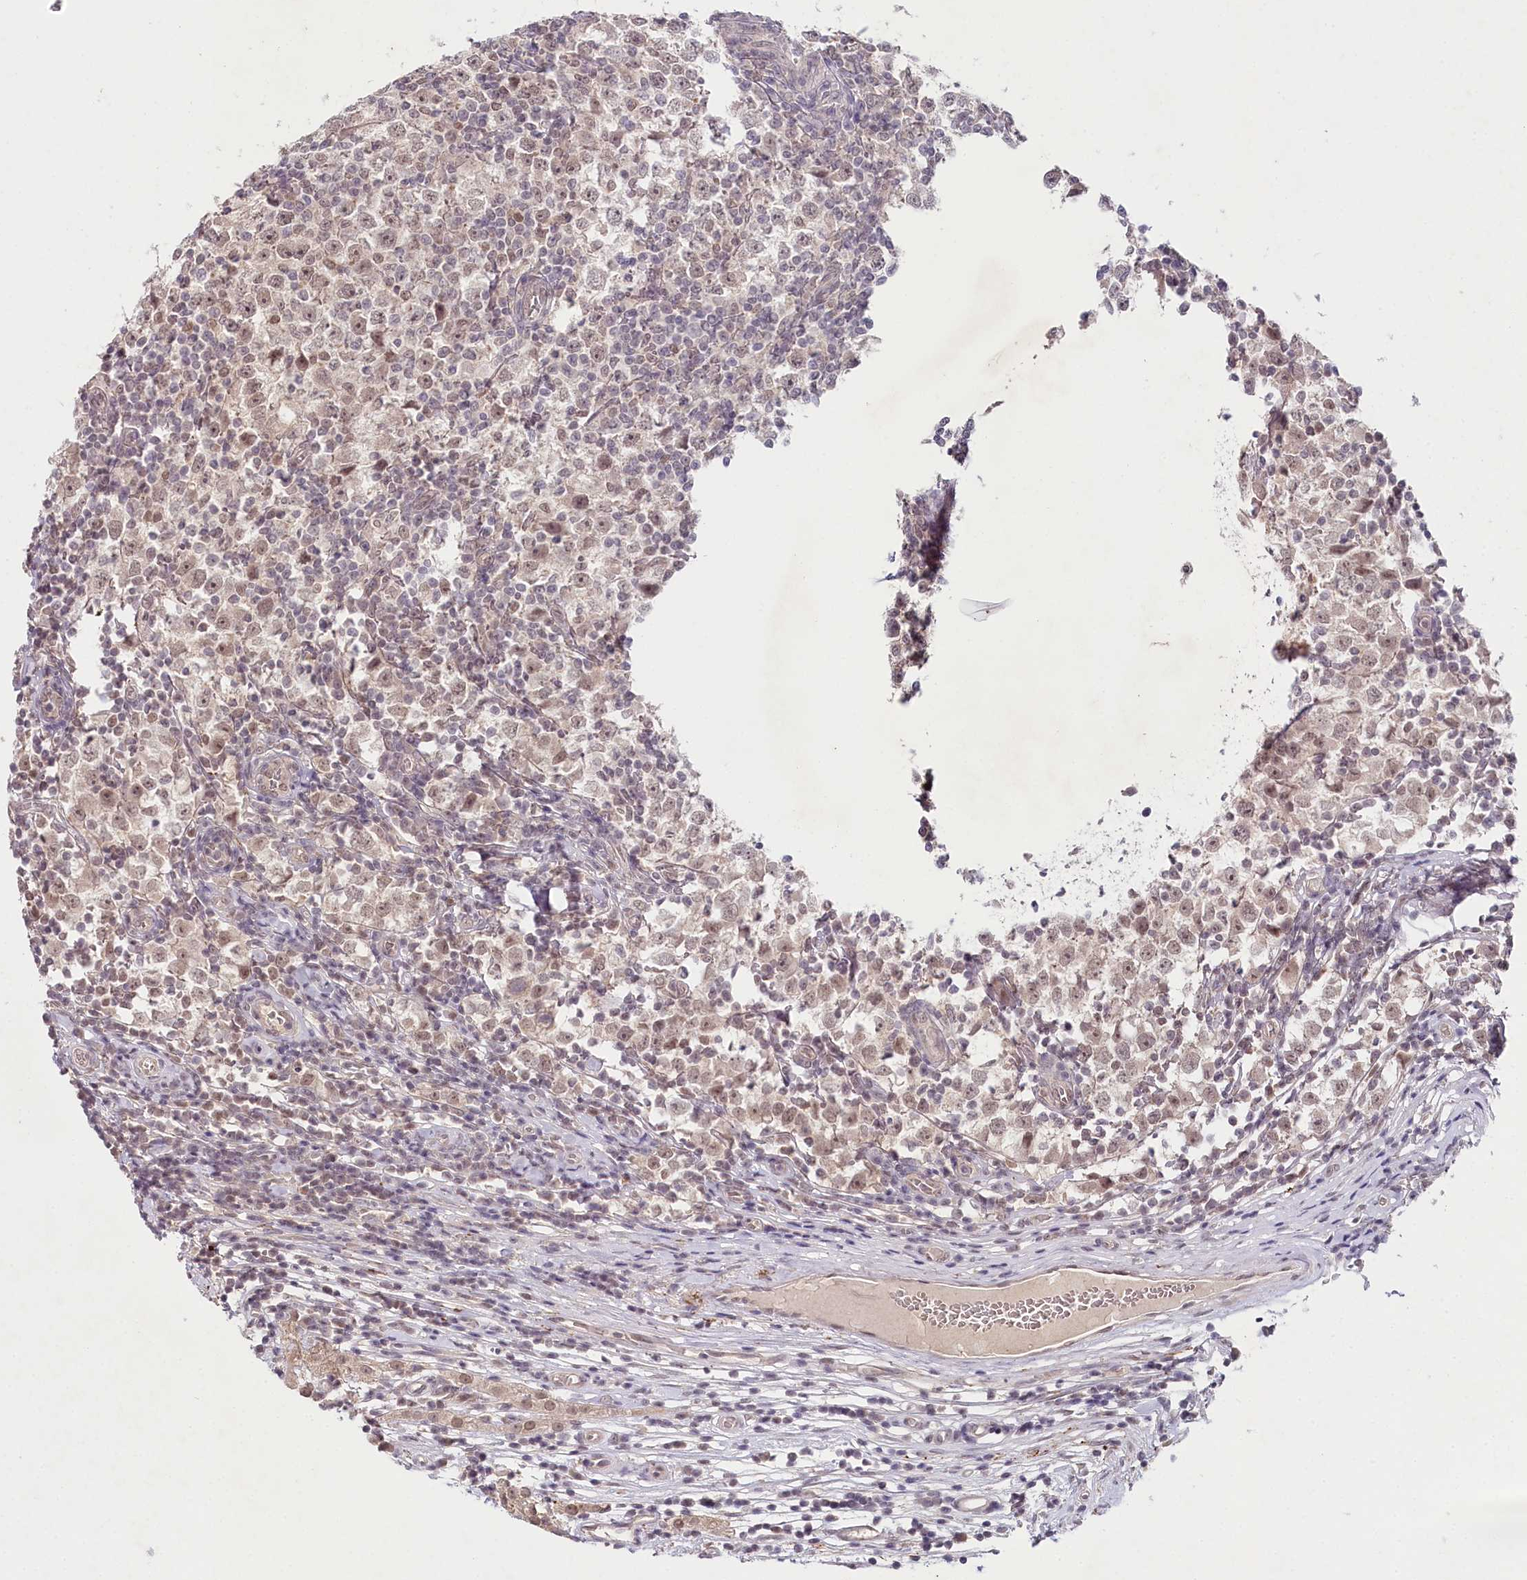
{"staining": {"intensity": "weak", "quantity": ">75%", "location": "nuclear"}, "tissue": "testis cancer", "cell_type": "Tumor cells", "image_type": "cancer", "snomed": [{"axis": "morphology", "description": "Seminoma, NOS"}, {"axis": "topography", "description": "Testis"}], "caption": "Immunohistochemical staining of human testis cancer (seminoma) demonstrates low levels of weak nuclear protein positivity in about >75% of tumor cells. Nuclei are stained in blue.", "gene": "AMTN", "patient": {"sex": "male", "age": 65}}